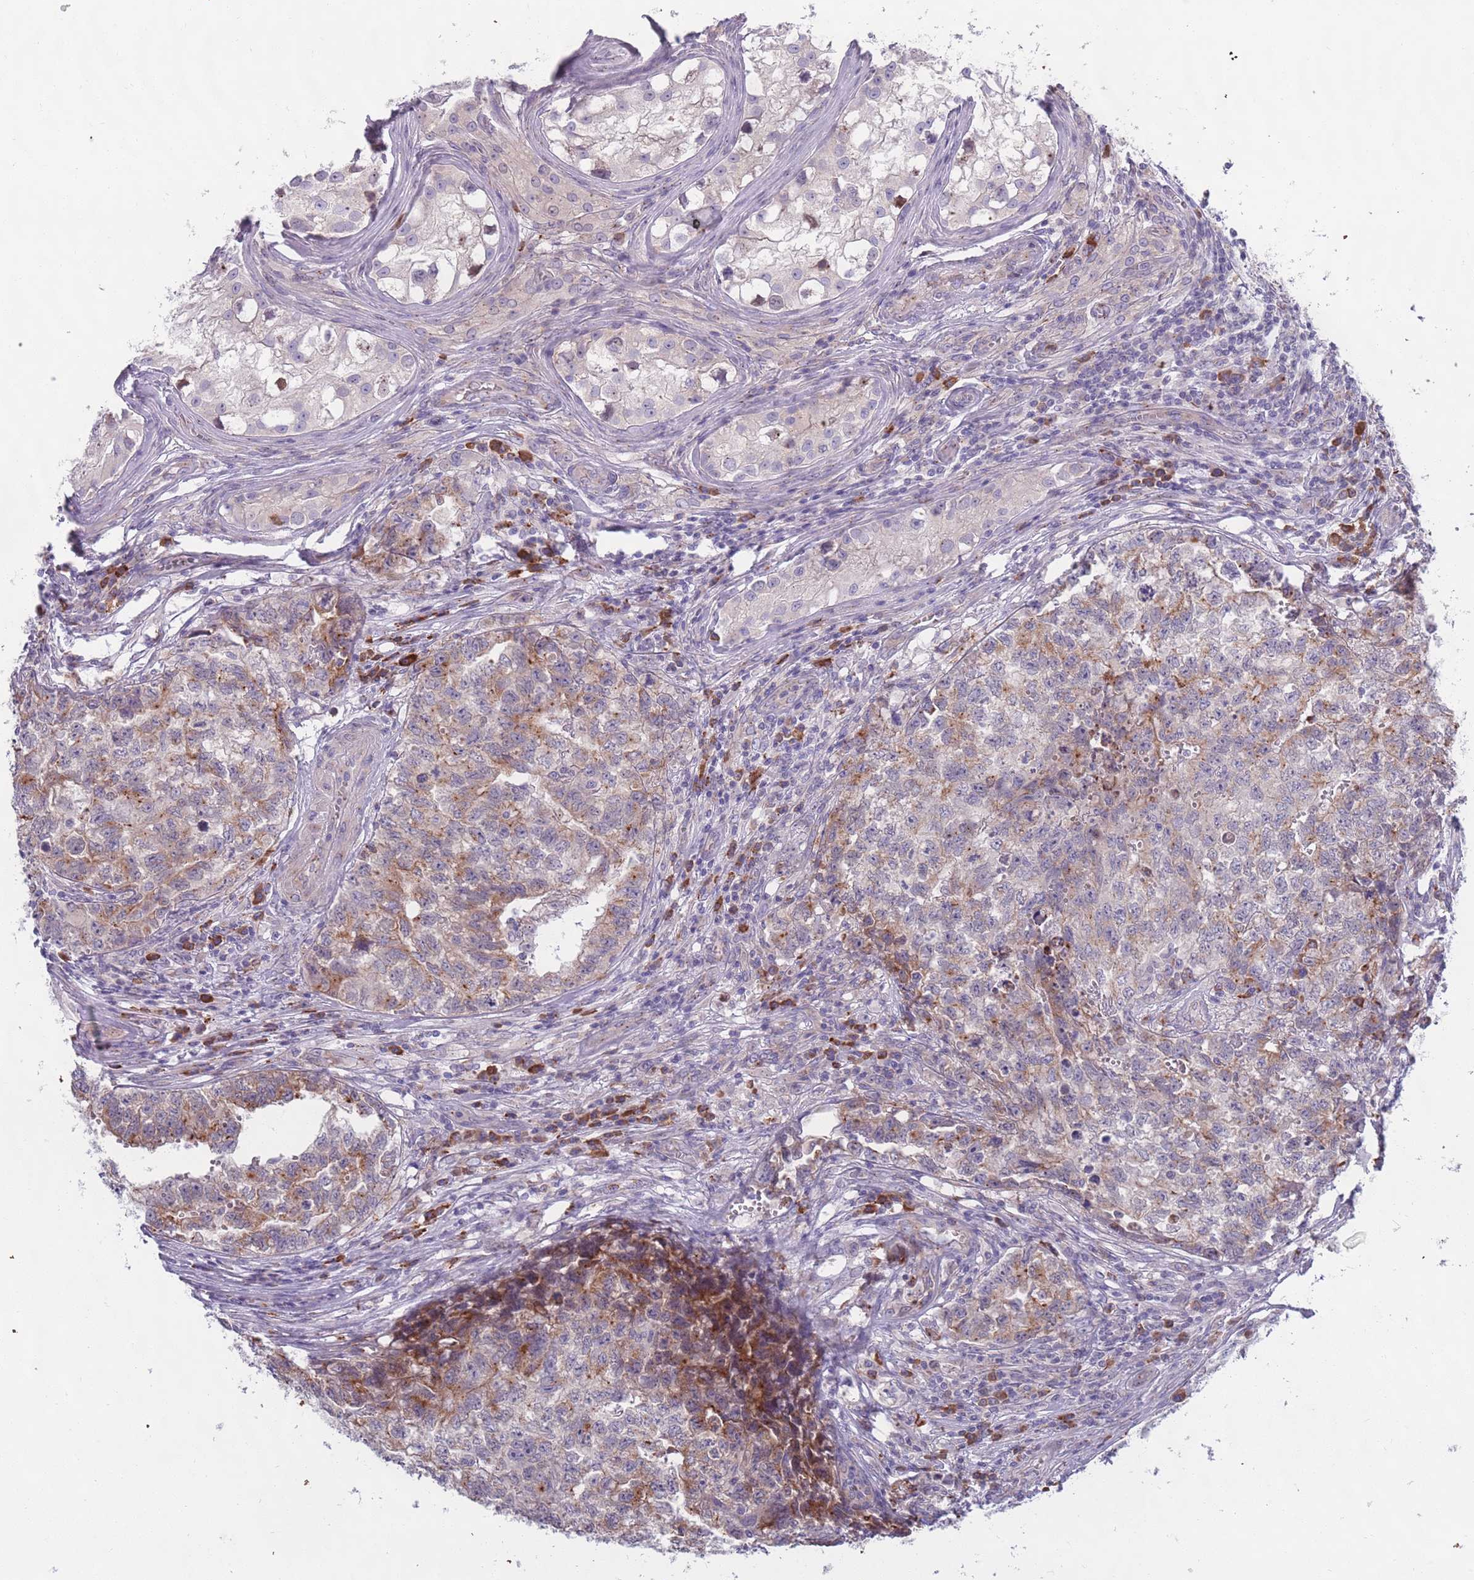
{"staining": {"intensity": "weak", "quantity": "25%-75%", "location": "cytoplasmic/membranous"}, "tissue": "testis cancer", "cell_type": "Tumor cells", "image_type": "cancer", "snomed": [{"axis": "morphology", "description": "Carcinoma, Embryonal, NOS"}, {"axis": "topography", "description": "Testis"}], "caption": "Protein staining of testis cancer (embryonal carcinoma) tissue exhibits weak cytoplasmic/membranous expression in approximately 25%-75% of tumor cells. (DAB IHC with brightfield microscopy, high magnification).", "gene": "LTB", "patient": {"sex": "male", "age": 31}}